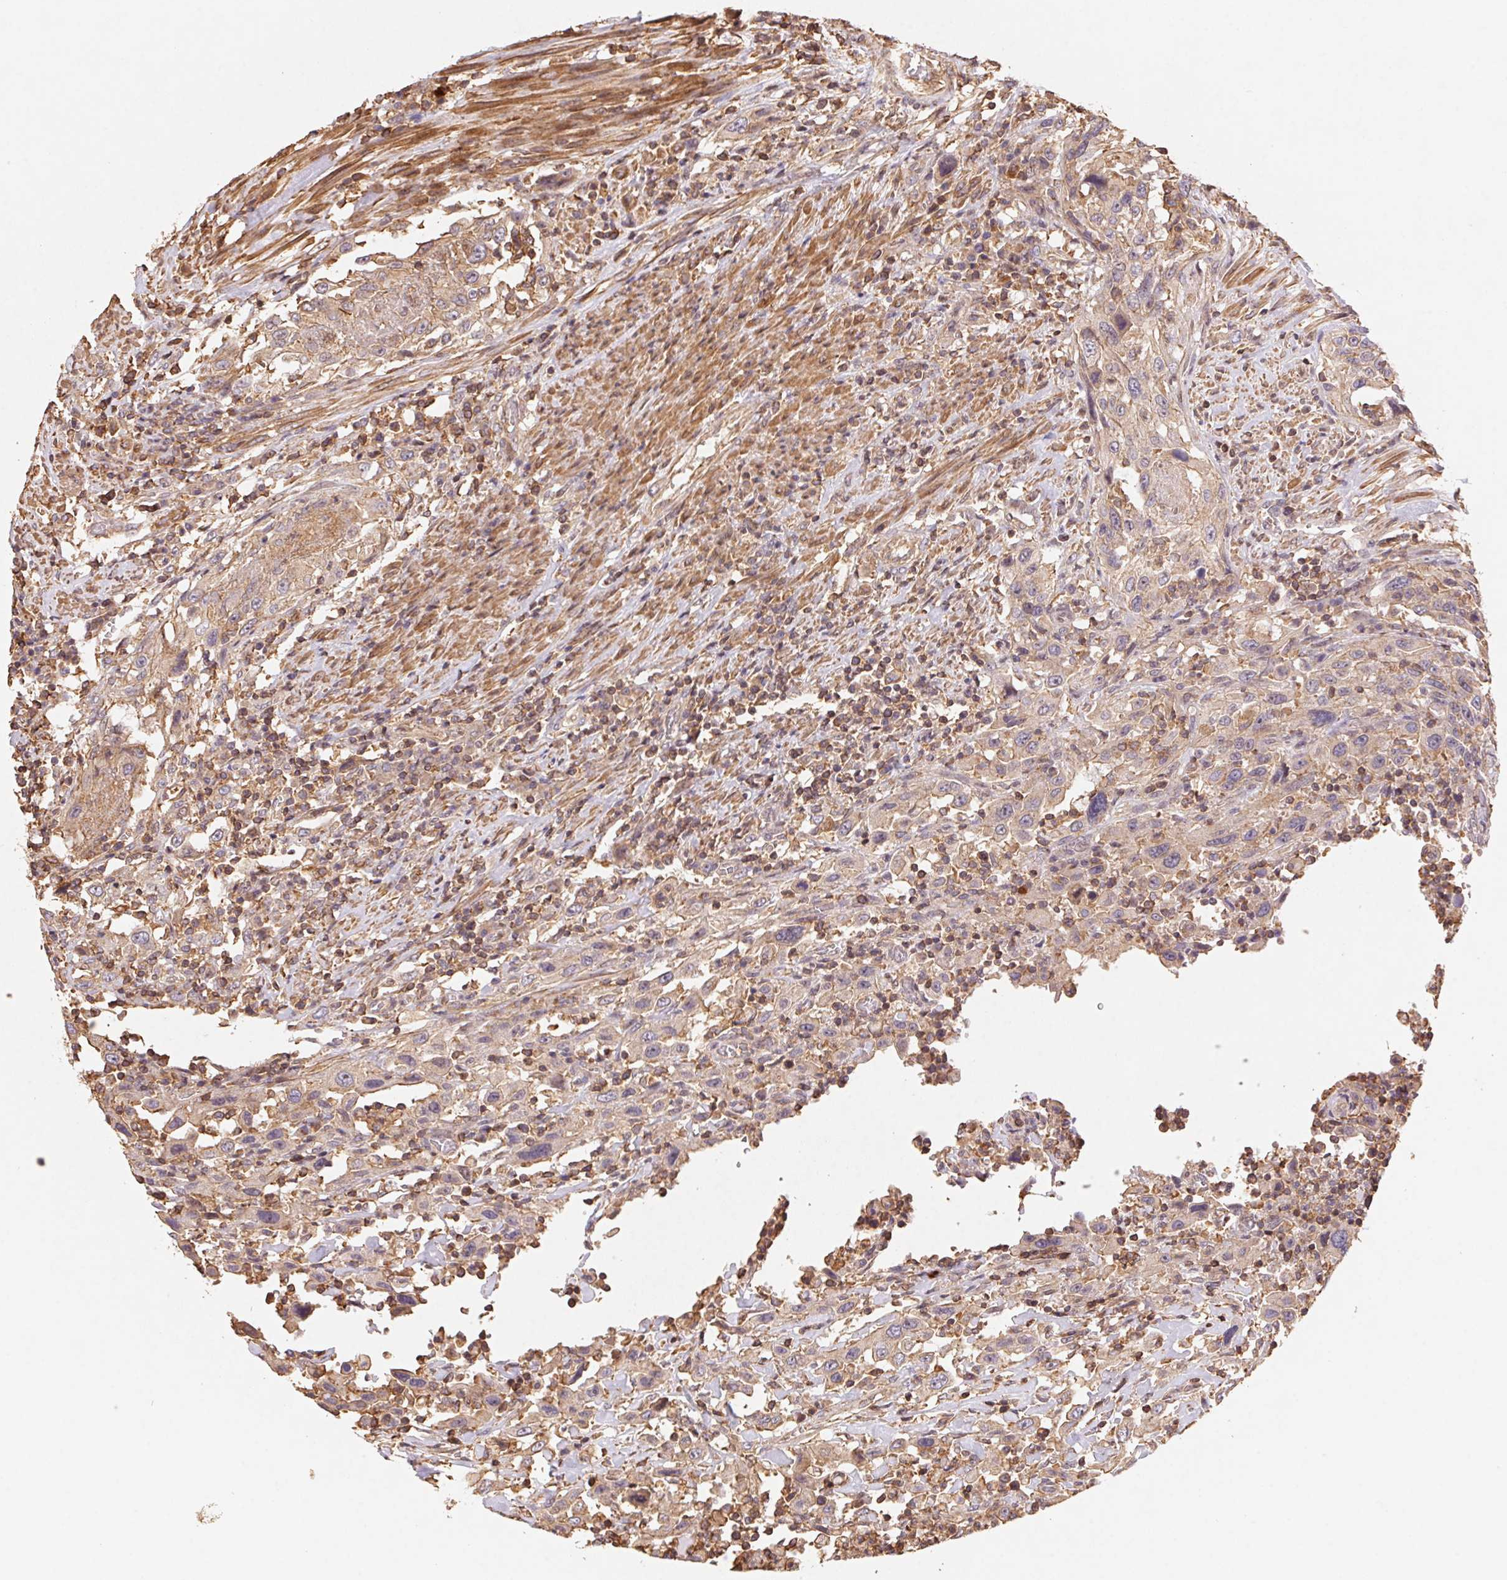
{"staining": {"intensity": "weak", "quantity": "25%-75%", "location": "cytoplasmic/membranous"}, "tissue": "urothelial cancer", "cell_type": "Tumor cells", "image_type": "cancer", "snomed": [{"axis": "morphology", "description": "Urothelial carcinoma, High grade"}, {"axis": "topography", "description": "Urinary bladder"}], "caption": "Urothelial cancer was stained to show a protein in brown. There is low levels of weak cytoplasmic/membranous staining in about 25%-75% of tumor cells.", "gene": "ATG10", "patient": {"sex": "male", "age": 61}}